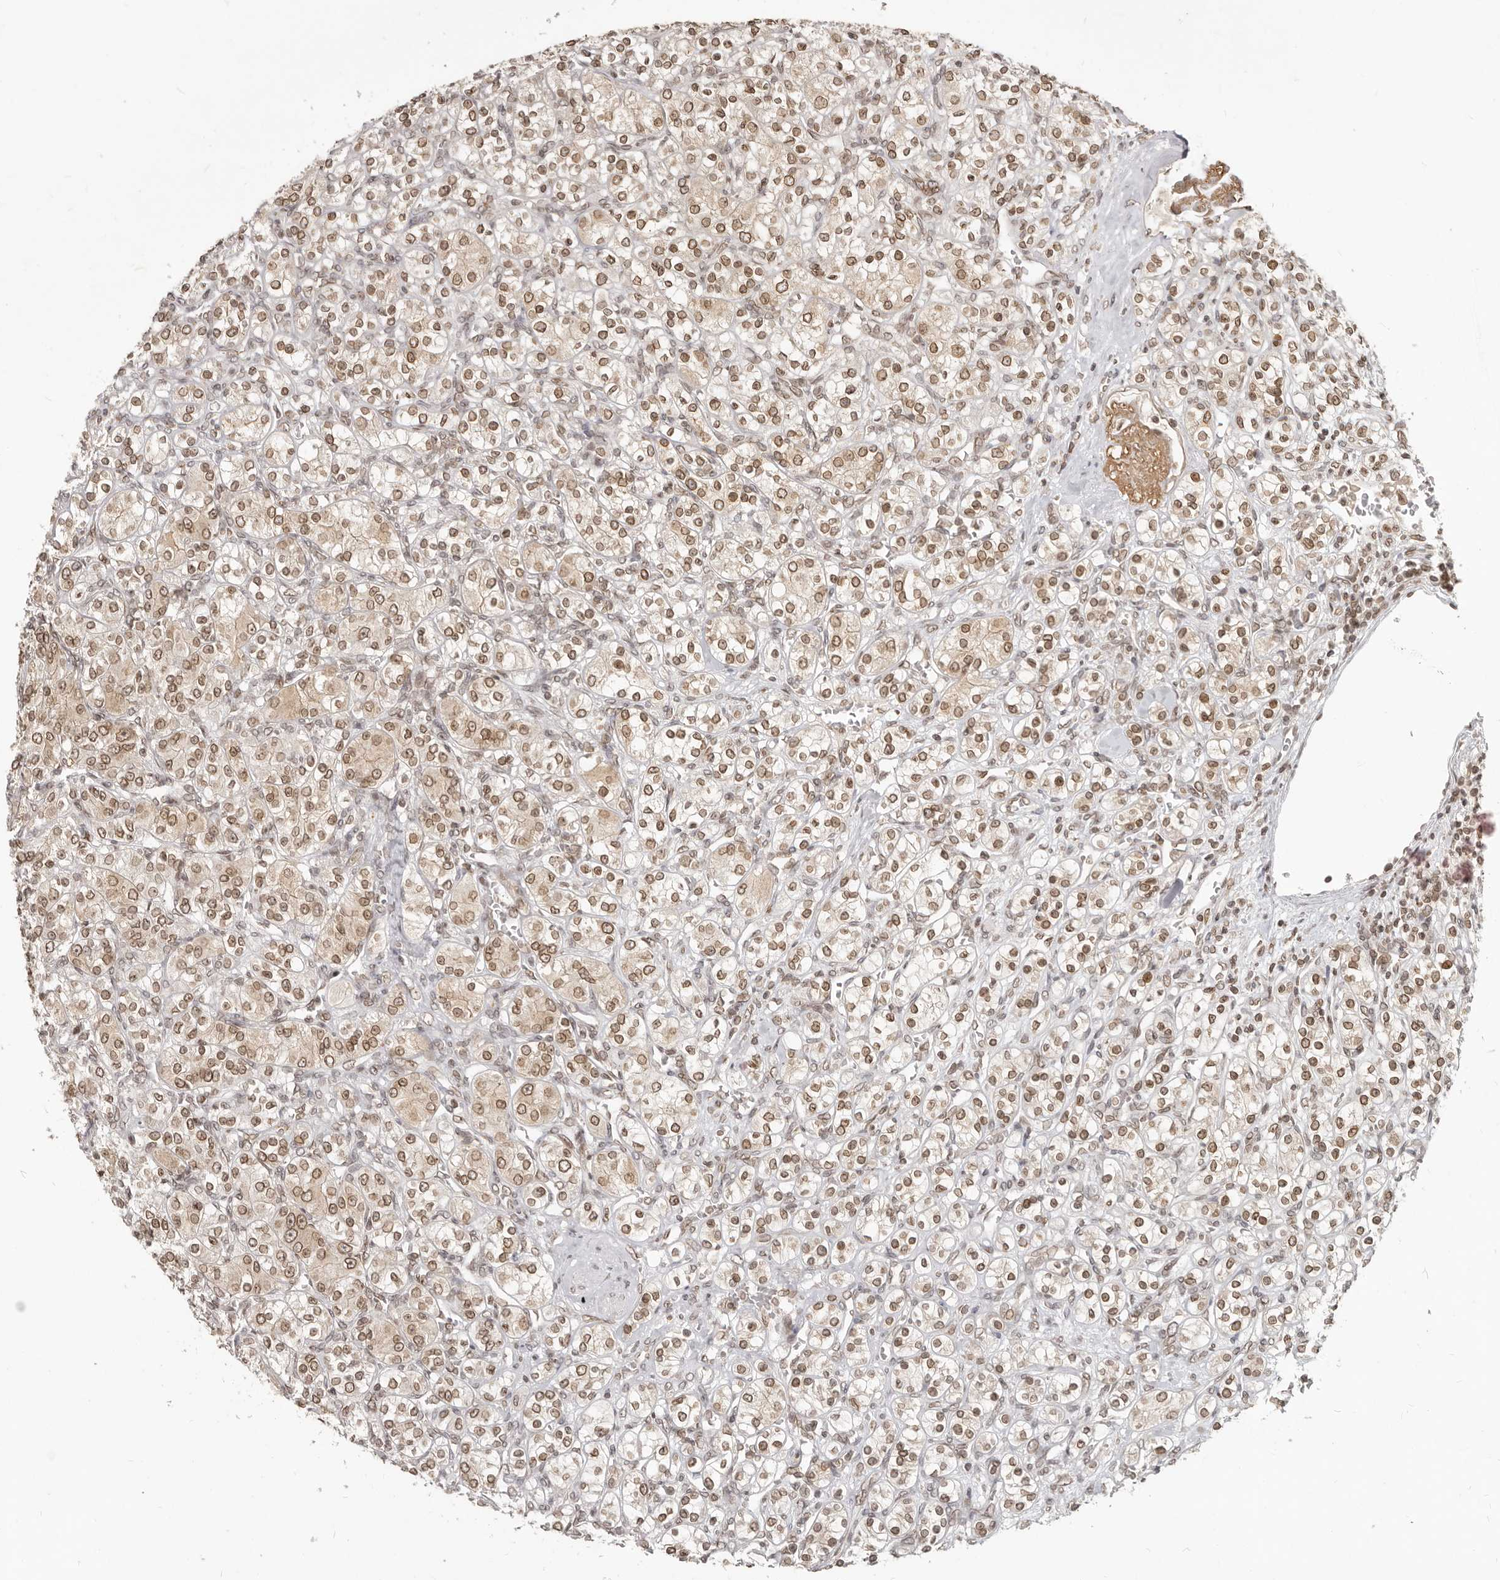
{"staining": {"intensity": "moderate", "quantity": ">75%", "location": "nuclear"}, "tissue": "renal cancer", "cell_type": "Tumor cells", "image_type": "cancer", "snomed": [{"axis": "morphology", "description": "Adenocarcinoma, NOS"}, {"axis": "topography", "description": "Kidney"}], "caption": "Protein expression analysis of adenocarcinoma (renal) displays moderate nuclear positivity in about >75% of tumor cells.", "gene": "NUP153", "patient": {"sex": "male", "age": 77}}